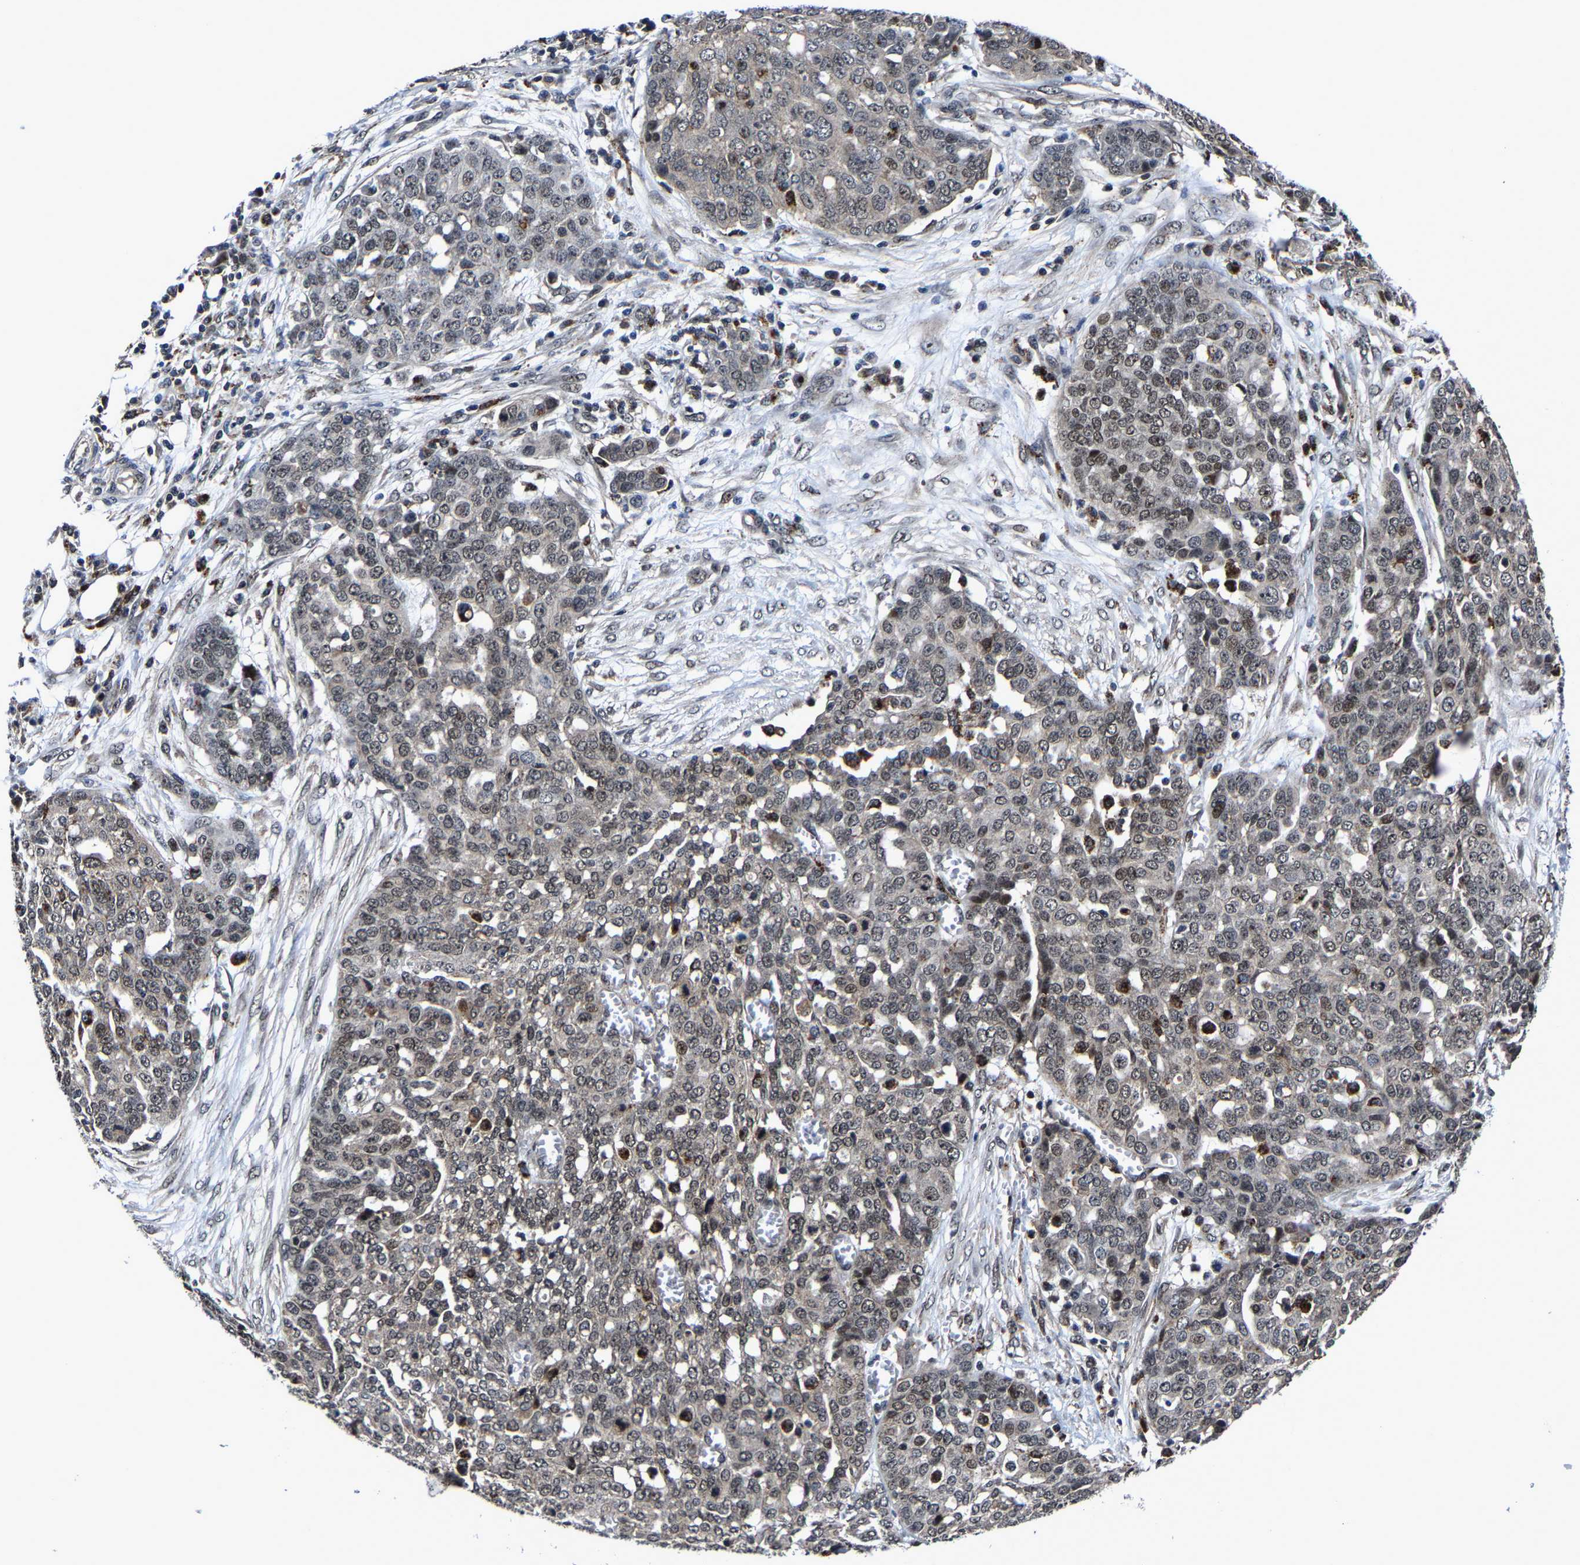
{"staining": {"intensity": "weak", "quantity": "<25%", "location": "cytoplasmic/membranous,nuclear"}, "tissue": "ovarian cancer", "cell_type": "Tumor cells", "image_type": "cancer", "snomed": [{"axis": "morphology", "description": "Cystadenocarcinoma, serous, NOS"}, {"axis": "topography", "description": "Soft tissue"}, {"axis": "topography", "description": "Ovary"}], "caption": "Immunohistochemical staining of ovarian cancer (serous cystadenocarcinoma) demonstrates no significant expression in tumor cells.", "gene": "ZCCHC7", "patient": {"sex": "female", "age": 57}}